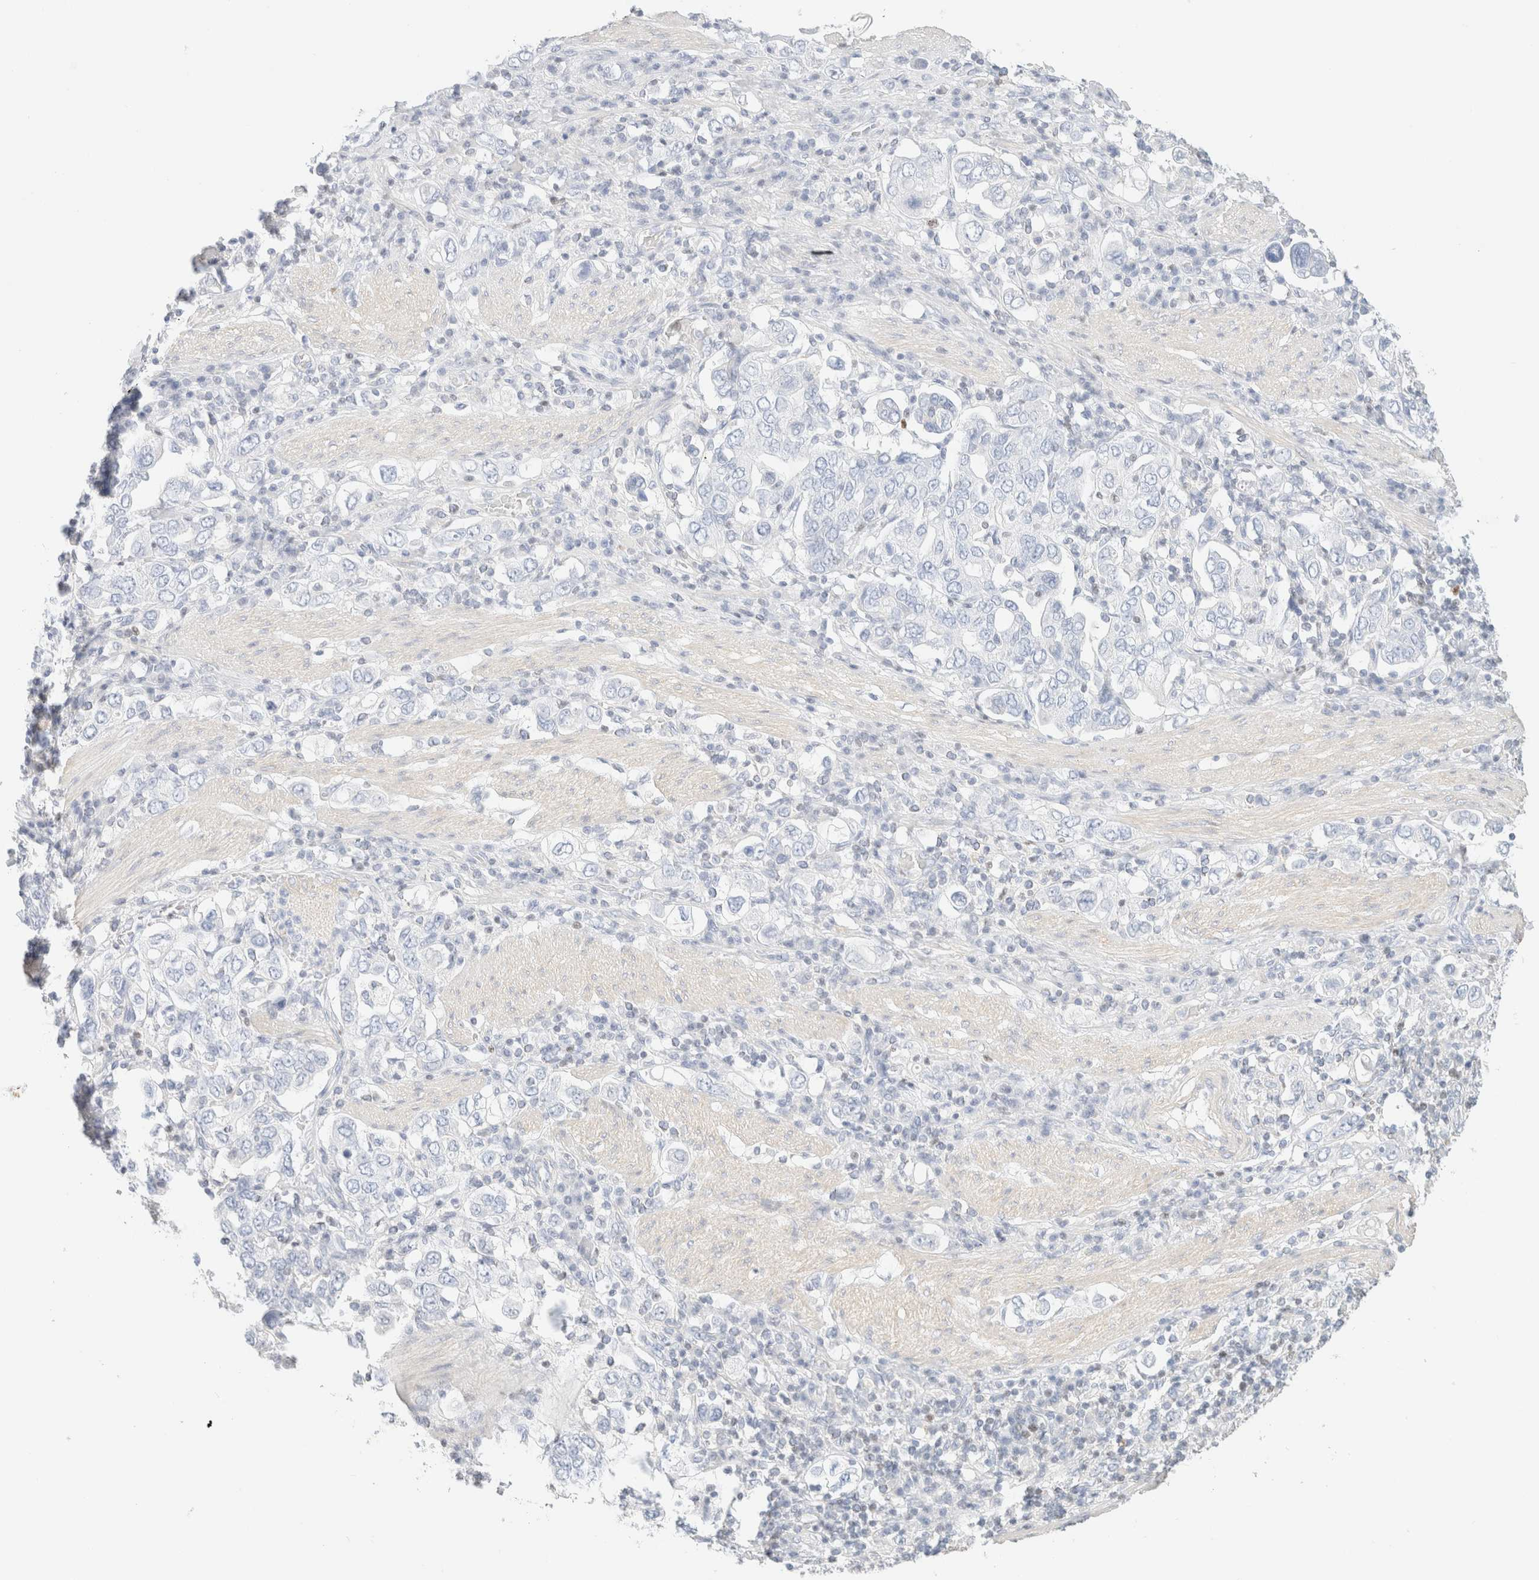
{"staining": {"intensity": "negative", "quantity": "none", "location": "none"}, "tissue": "stomach cancer", "cell_type": "Tumor cells", "image_type": "cancer", "snomed": [{"axis": "morphology", "description": "Adenocarcinoma, NOS"}, {"axis": "topography", "description": "Stomach, upper"}], "caption": "Human stomach cancer (adenocarcinoma) stained for a protein using immunohistochemistry (IHC) shows no staining in tumor cells.", "gene": "IKZF3", "patient": {"sex": "male", "age": 62}}